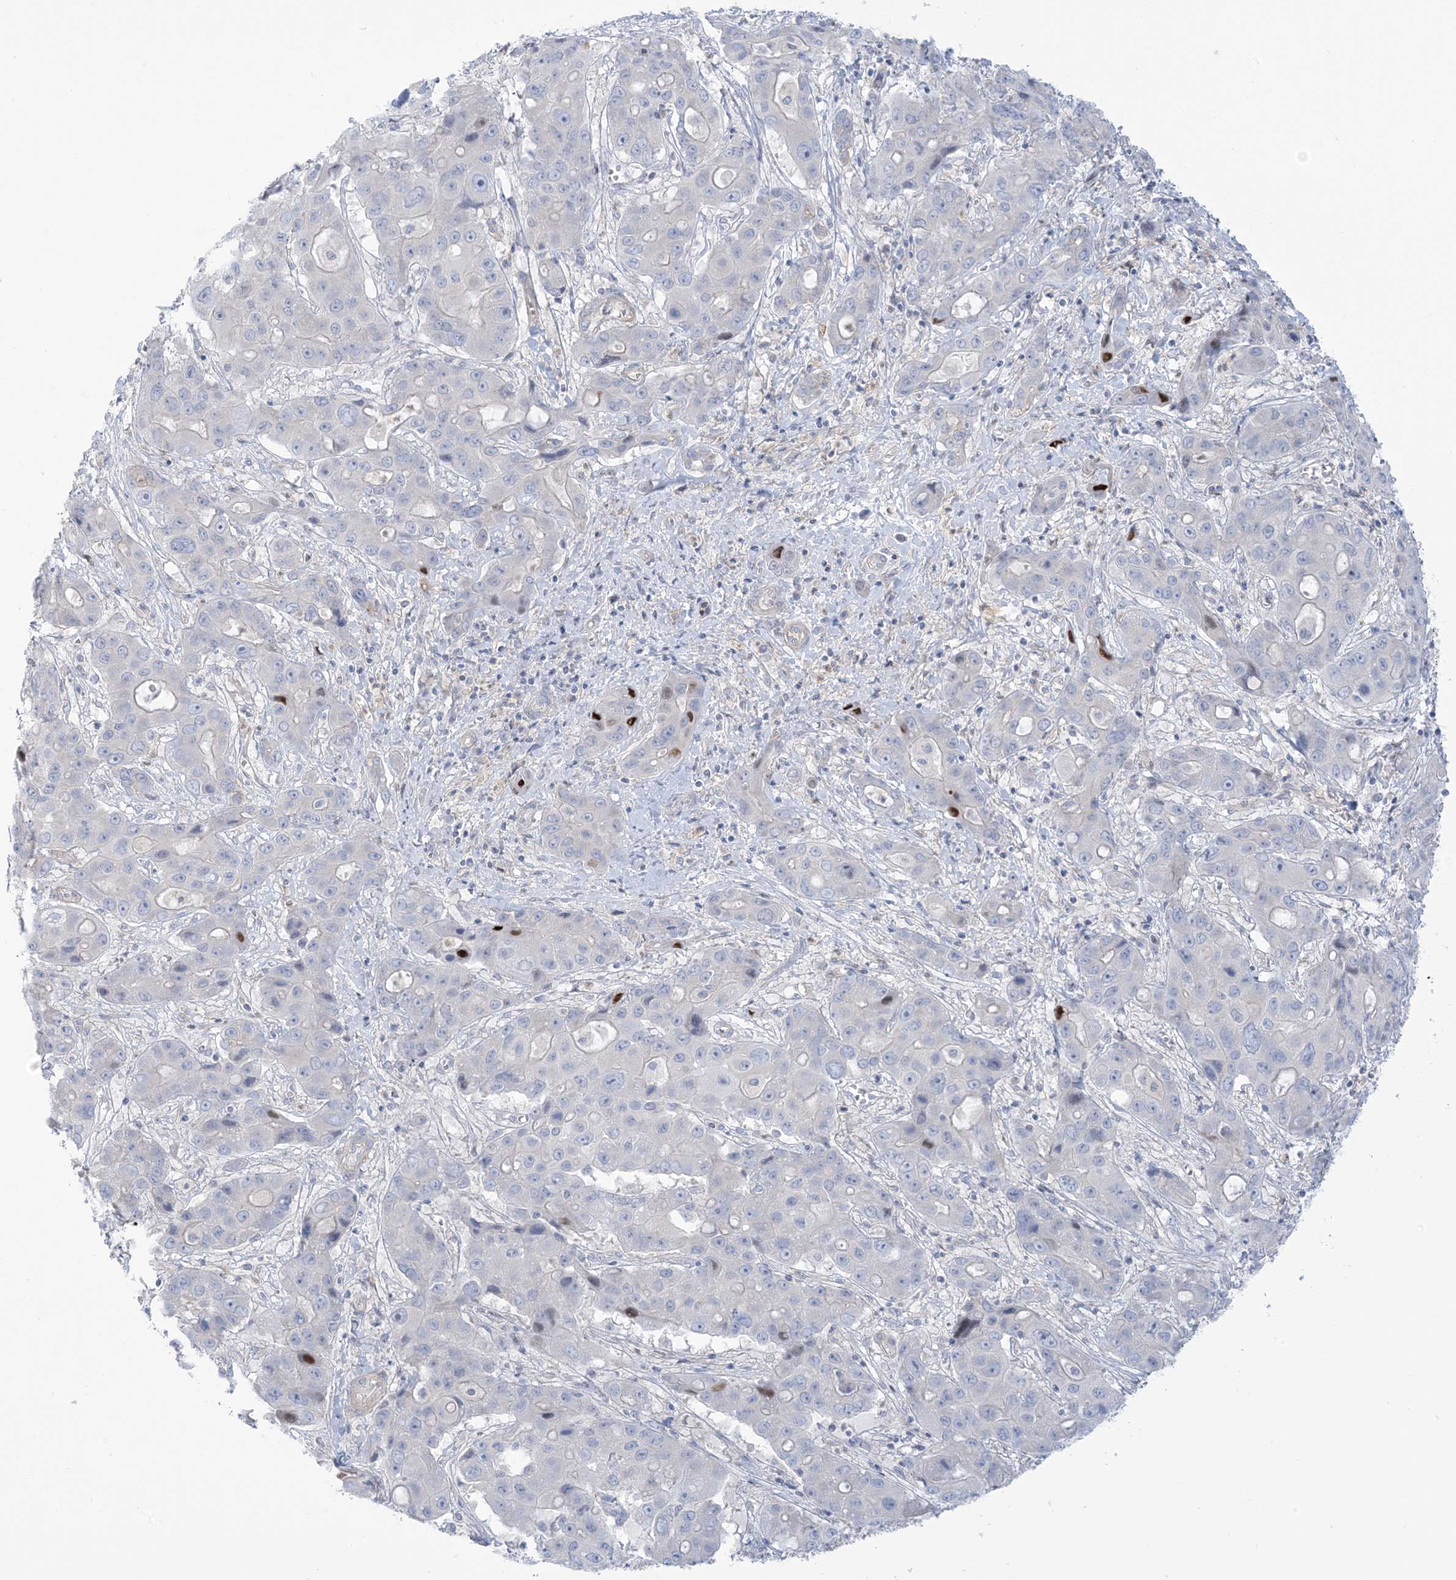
{"staining": {"intensity": "weak", "quantity": "<25%", "location": "cytoplasmic/membranous"}, "tissue": "liver cancer", "cell_type": "Tumor cells", "image_type": "cancer", "snomed": [{"axis": "morphology", "description": "Cholangiocarcinoma"}, {"axis": "topography", "description": "Liver"}], "caption": "This is a image of immunohistochemistry (IHC) staining of liver cholangiocarcinoma, which shows no positivity in tumor cells.", "gene": "MTHFD2L", "patient": {"sex": "male", "age": 67}}